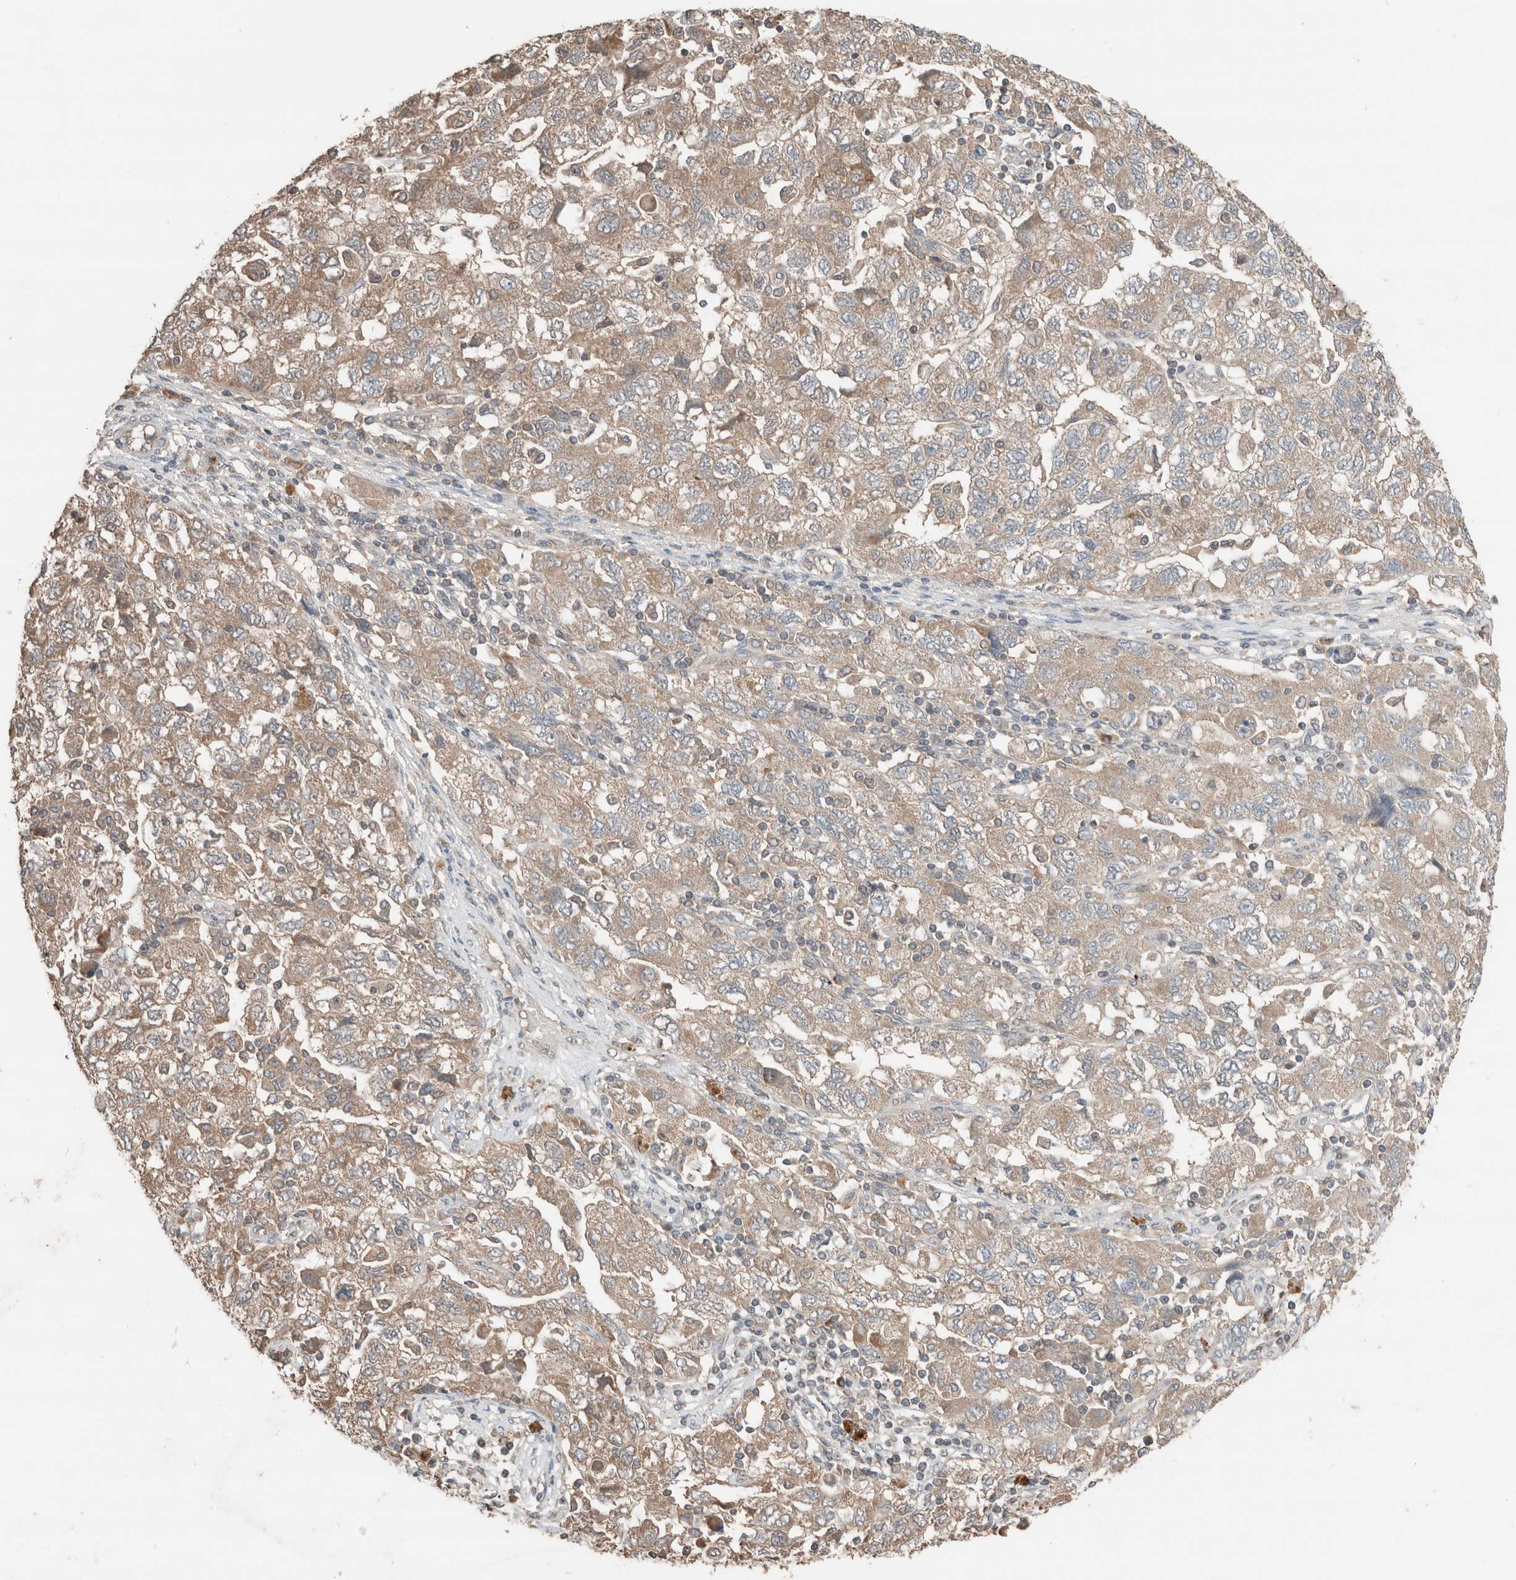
{"staining": {"intensity": "weak", "quantity": ">75%", "location": "cytoplasmic/membranous"}, "tissue": "ovarian cancer", "cell_type": "Tumor cells", "image_type": "cancer", "snomed": [{"axis": "morphology", "description": "Carcinoma, NOS"}, {"axis": "morphology", "description": "Cystadenocarcinoma, serous, NOS"}, {"axis": "topography", "description": "Ovary"}], "caption": "Immunohistochemistry (IHC) of human ovarian carcinoma demonstrates low levels of weak cytoplasmic/membranous positivity in approximately >75% of tumor cells.", "gene": "ERAP2", "patient": {"sex": "female", "age": 69}}